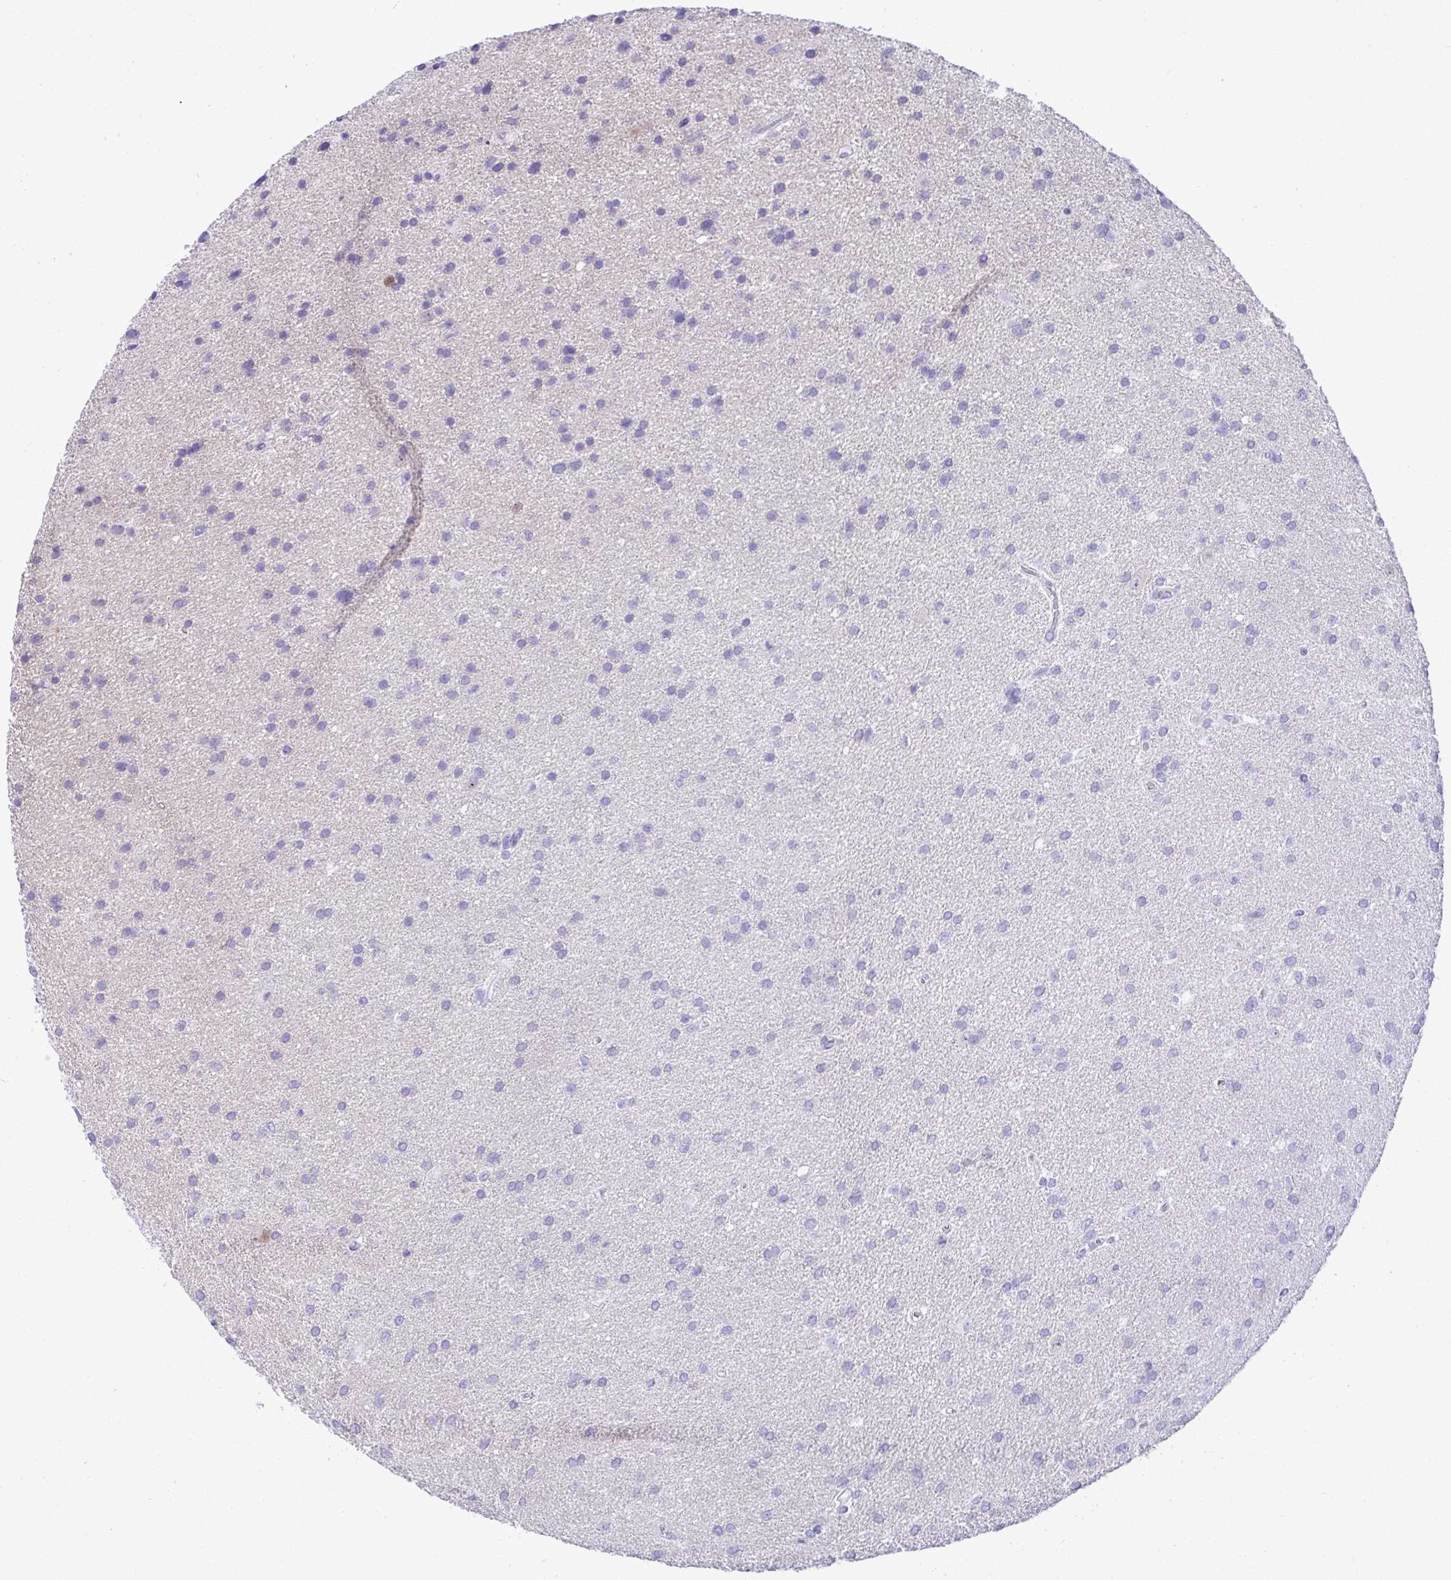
{"staining": {"intensity": "negative", "quantity": "none", "location": "none"}, "tissue": "glioma", "cell_type": "Tumor cells", "image_type": "cancer", "snomed": [{"axis": "morphology", "description": "Glioma, malignant, Low grade"}, {"axis": "topography", "description": "Brain"}], "caption": "A histopathology image of human malignant glioma (low-grade) is negative for staining in tumor cells.", "gene": "PGM2L1", "patient": {"sex": "female", "age": 54}}